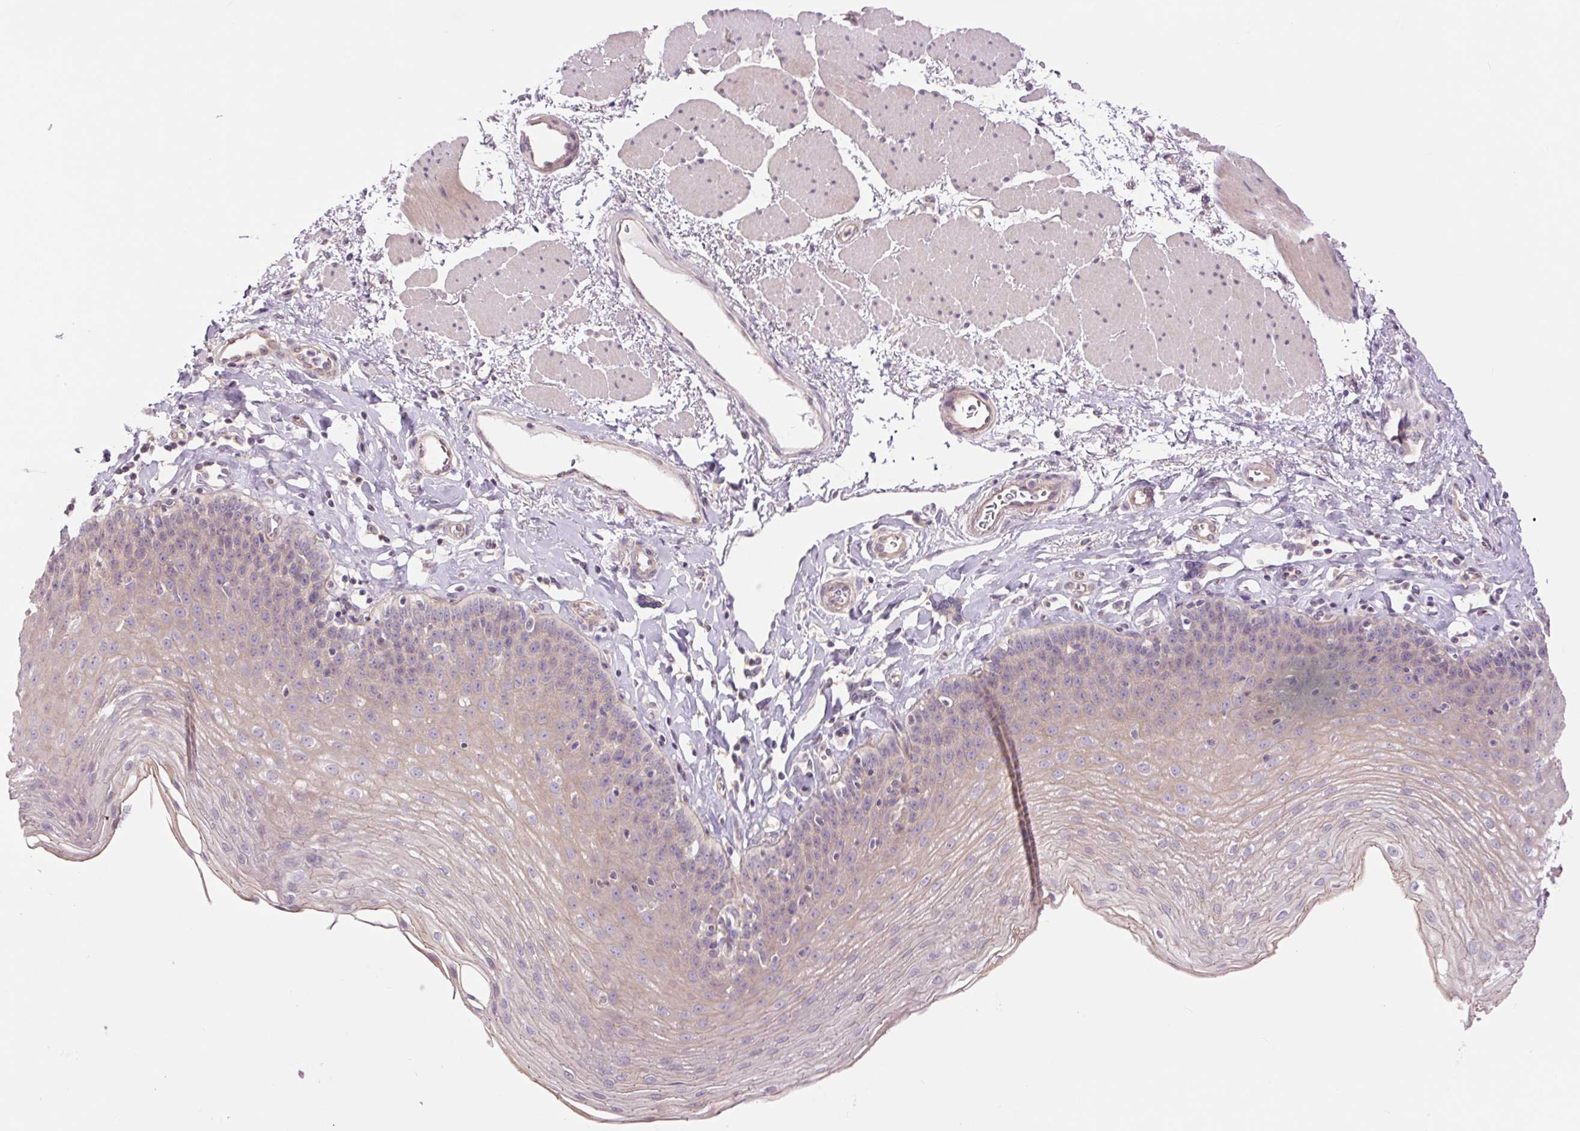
{"staining": {"intensity": "negative", "quantity": "none", "location": "none"}, "tissue": "esophagus", "cell_type": "Squamous epithelial cells", "image_type": "normal", "snomed": [{"axis": "morphology", "description": "Normal tissue, NOS"}, {"axis": "topography", "description": "Esophagus"}], "caption": "High power microscopy image of an immunohistochemistry histopathology image of unremarkable esophagus, revealing no significant staining in squamous epithelial cells.", "gene": "CTNNA3", "patient": {"sex": "female", "age": 81}}